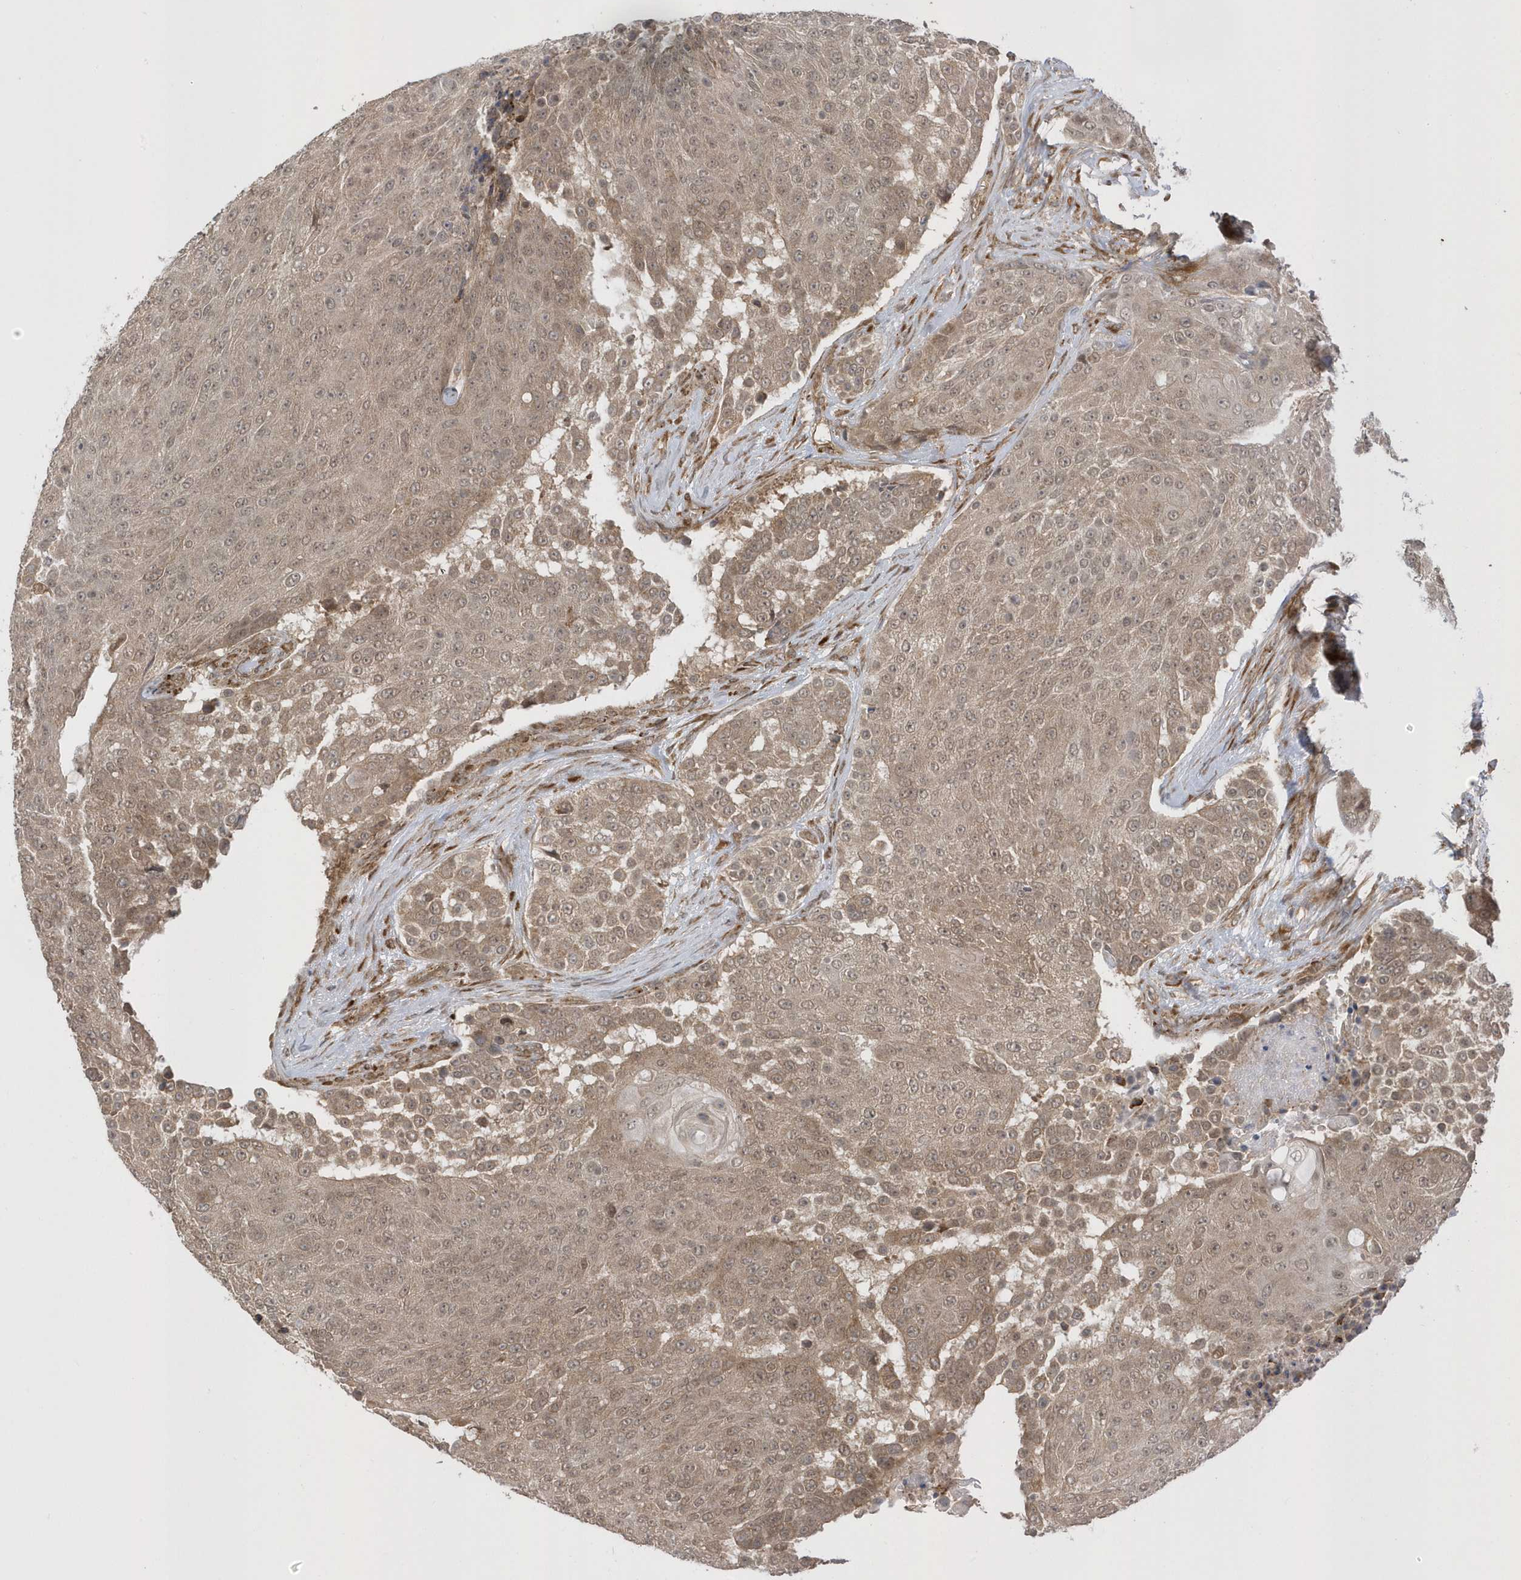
{"staining": {"intensity": "moderate", "quantity": ">75%", "location": "cytoplasmic/membranous,nuclear"}, "tissue": "urothelial cancer", "cell_type": "Tumor cells", "image_type": "cancer", "snomed": [{"axis": "morphology", "description": "Urothelial carcinoma, High grade"}, {"axis": "topography", "description": "Urinary bladder"}], "caption": "Immunohistochemistry image of human urothelial cancer stained for a protein (brown), which exhibits medium levels of moderate cytoplasmic/membranous and nuclear expression in about >75% of tumor cells.", "gene": "METTL21A", "patient": {"sex": "female", "age": 63}}